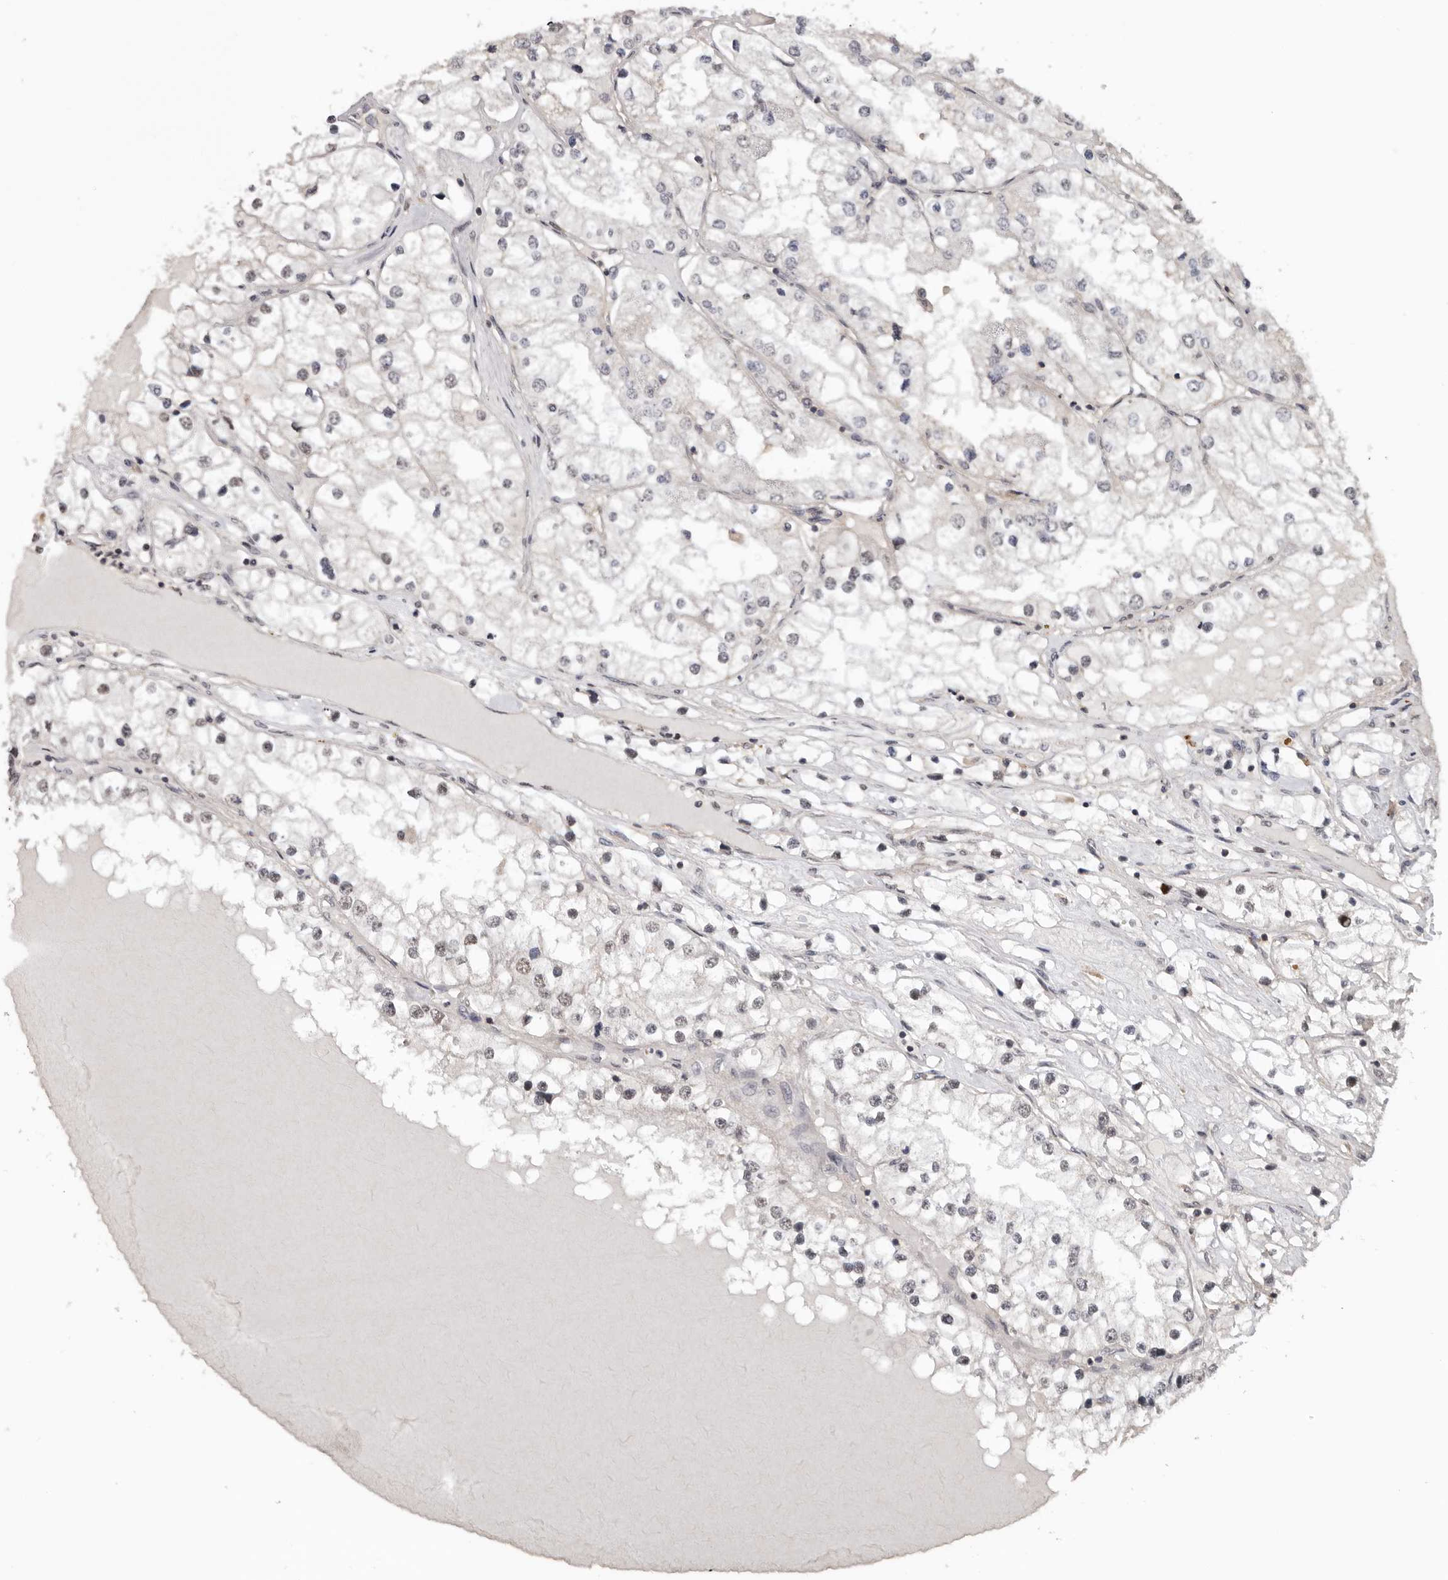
{"staining": {"intensity": "weak", "quantity": "<25%", "location": "nuclear"}, "tissue": "renal cancer", "cell_type": "Tumor cells", "image_type": "cancer", "snomed": [{"axis": "morphology", "description": "Adenocarcinoma, NOS"}, {"axis": "topography", "description": "Kidney"}], "caption": "Micrograph shows no protein positivity in tumor cells of adenocarcinoma (renal) tissue.", "gene": "MOGAT2", "patient": {"sex": "male", "age": 68}}